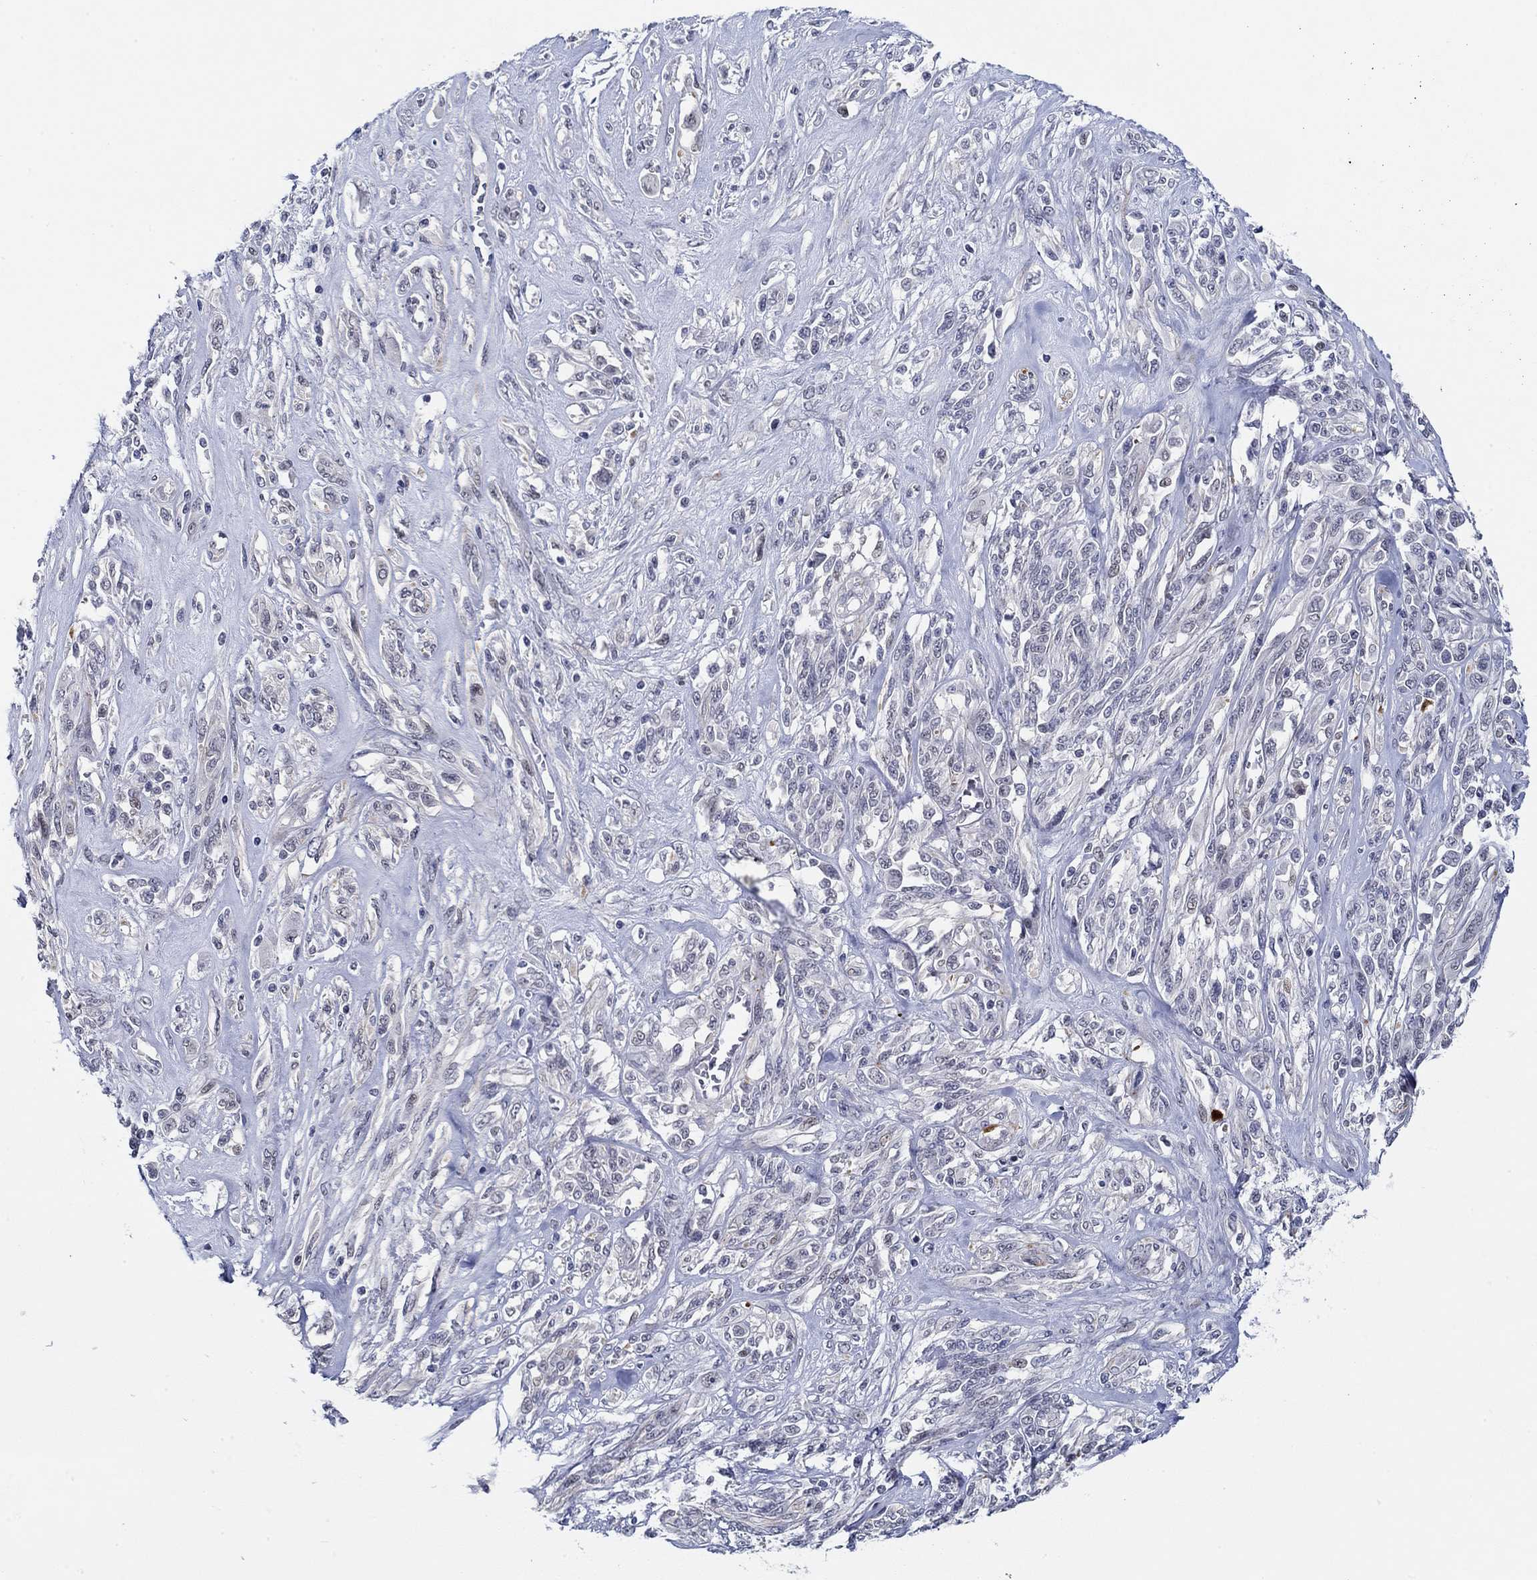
{"staining": {"intensity": "negative", "quantity": "none", "location": "none"}, "tissue": "melanoma", "cell_type": "Tumor cells", "image_type": "cancer", "snomed": [{"axis": "morphology", "description": "Malignant melanoma, NOS"}, {"axis": "topography", "description": "Skin"}], "caption": "A high-resolution image shows immunohistochemistry staining of melanoma, which reveals no significant staining in tumor cells. (DAB IHC visualized using brightfield microscopy, high magnification).", "gene": "SLC34A1", "patient": {"sex": "female", "age": 91}}